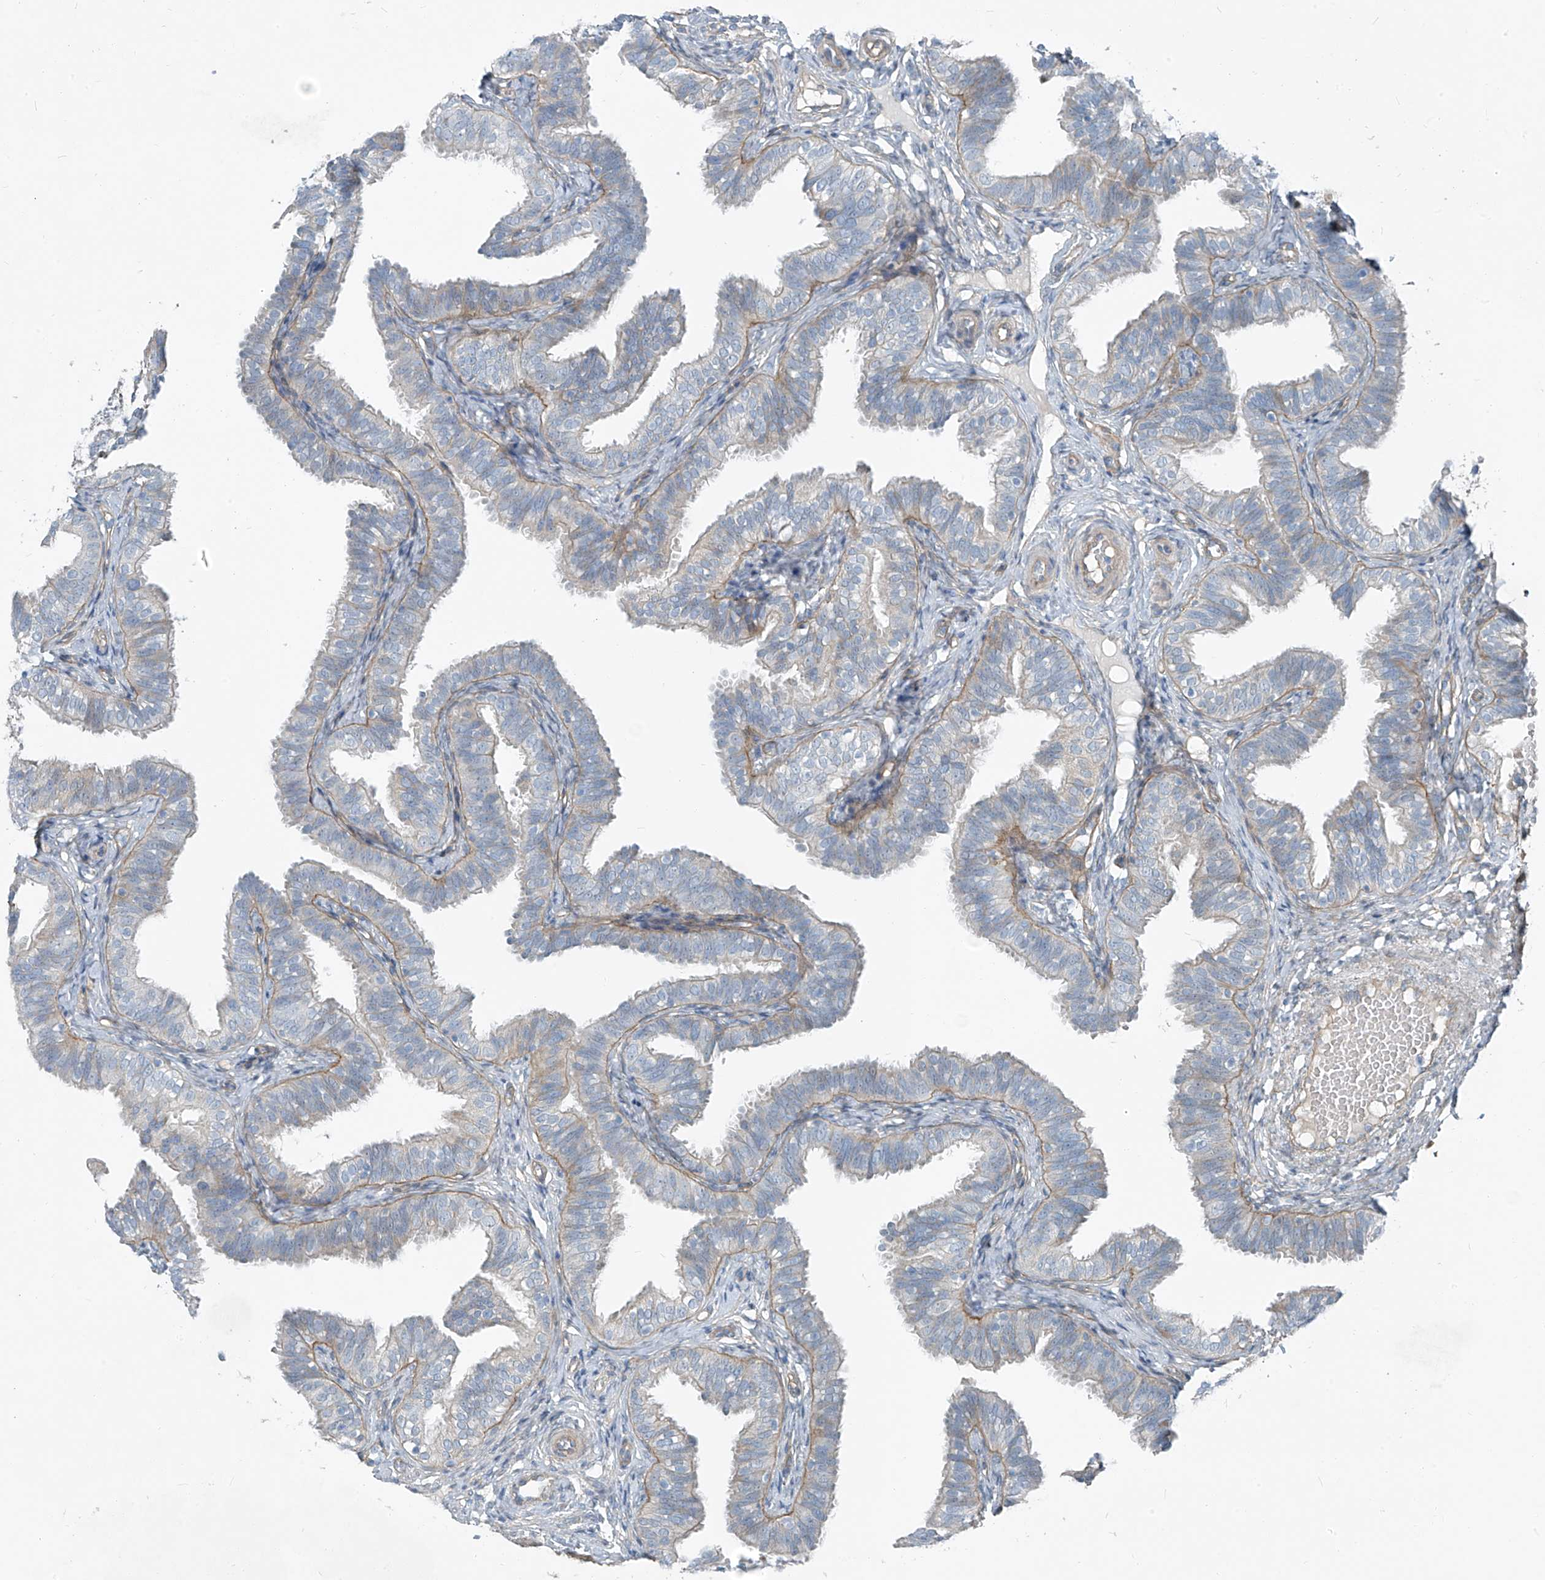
{"staining": {"intensity": "negative", "quantity": "none", "location": "none"}, "tissue": "fallopian tube", "cell_type": "Glandular cells", "image_type": "normal", "snomed": [{"axis": "morphology", "description": "Normal tissue, NOS"}, {"axis": "topography", "description": "Fallopian tube"}], "caption": "A high-resolution photomicrograph shows IHC staining of benign fallopian tube, which displays no significant staining in glandular cells. (IHC, brightfield microscopy, high magnification).", "gene": "TNS2", "patient": {"sex": "female", "age": 35}}